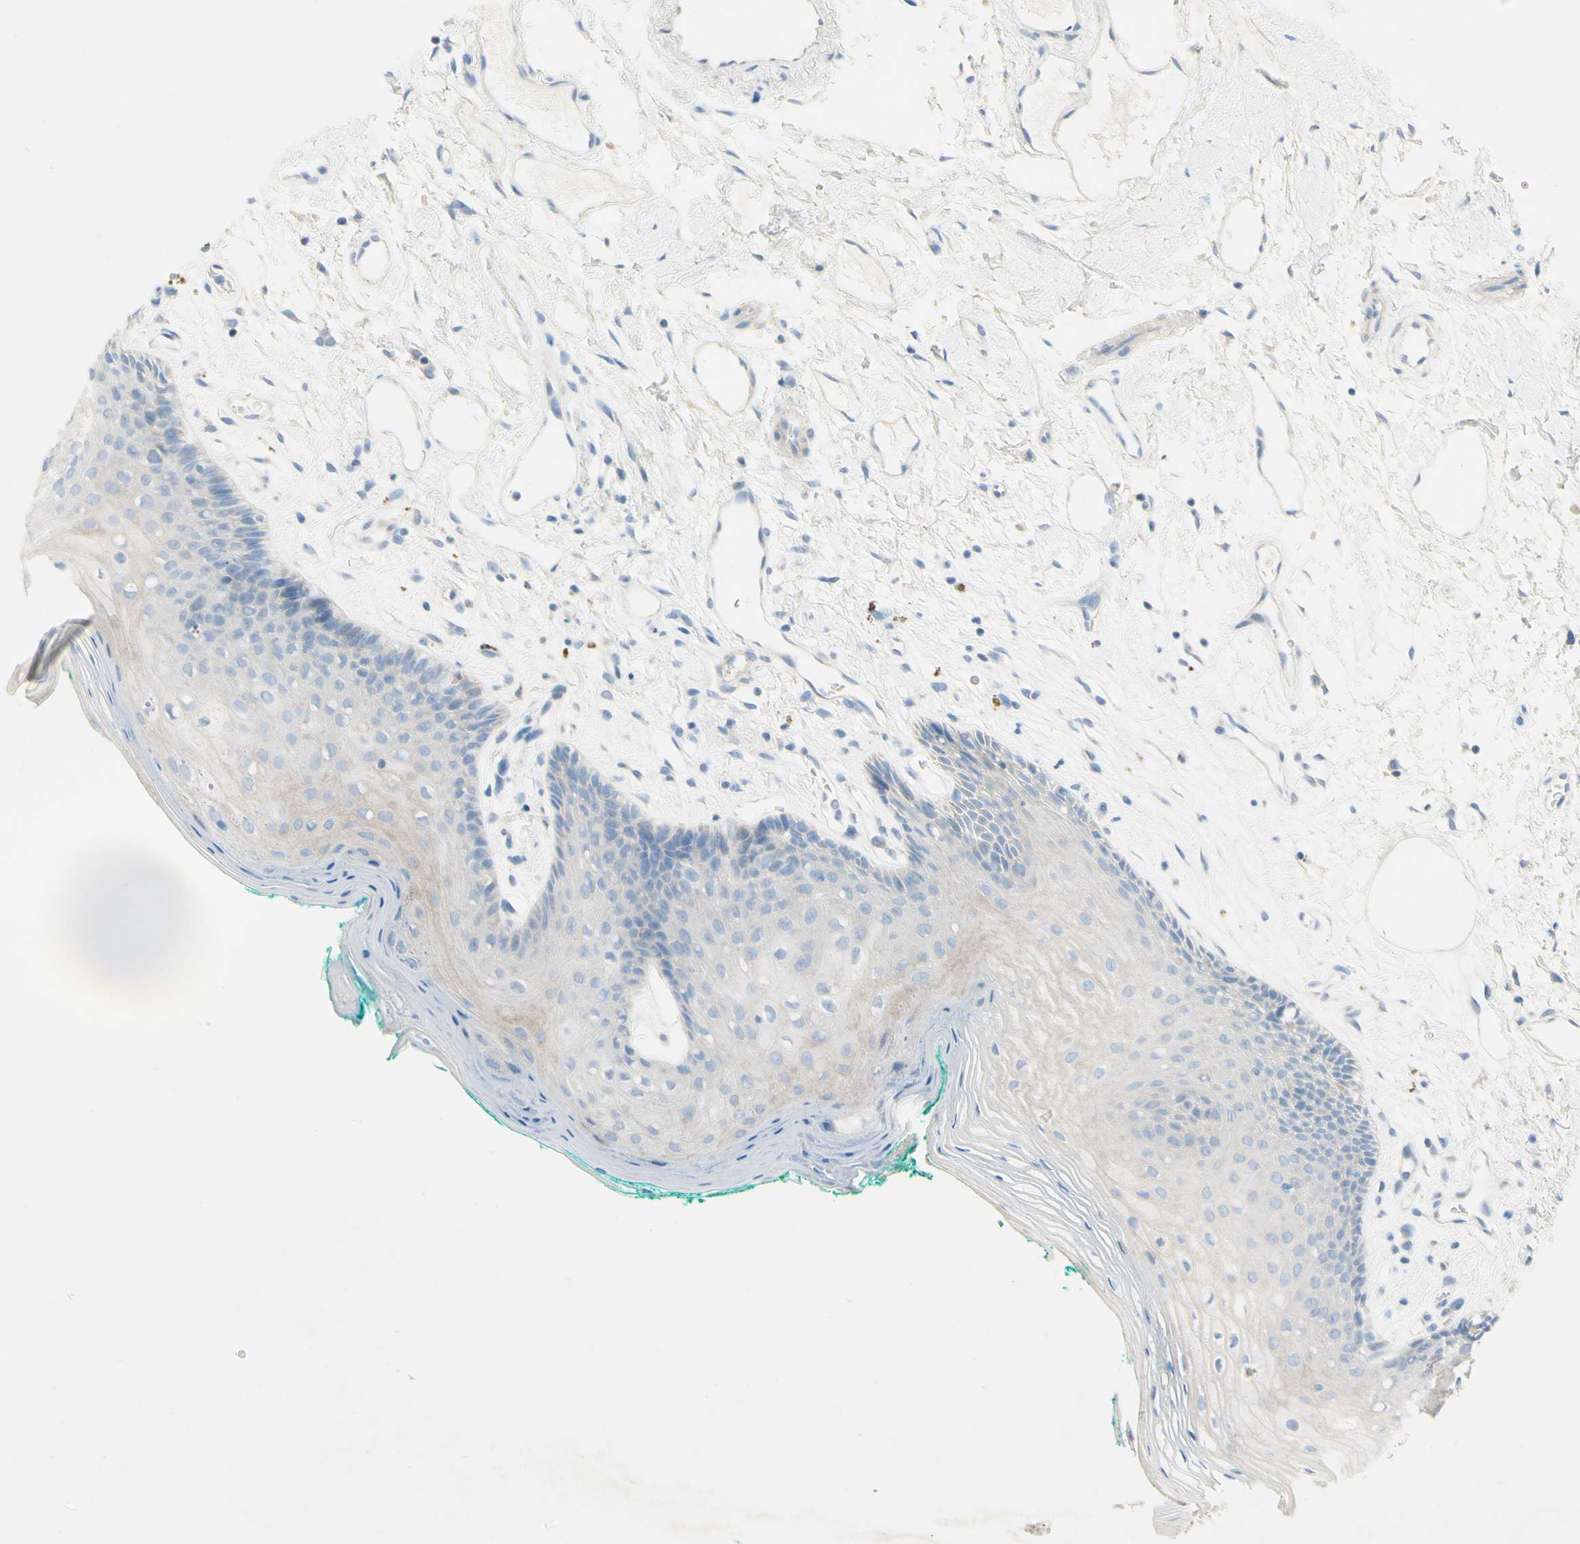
{"staining": {"intensity": "negative", "quantity": "none", "location": "none"}, "tissue": "oral mucosa", "cell_type": "Squamous epithelial cells", "image_type": "normal", "snomed": [{"axis": "morphology", "description": "Normal tissue, NOS"}, {"axis": "topography", "description": "Skeletal muscle"}, {"axis": "topography", "description": "Oral tissue"}, {"axis": "topography", "description": "Peripheral nerve tissue"}], "caption": "Immunohistochemical staining of benign human oral mucosa reveals no significant expression in squamous epithelial cells.", "gene": "ACADL", "patient": {"sex": "female", "age": 84}}